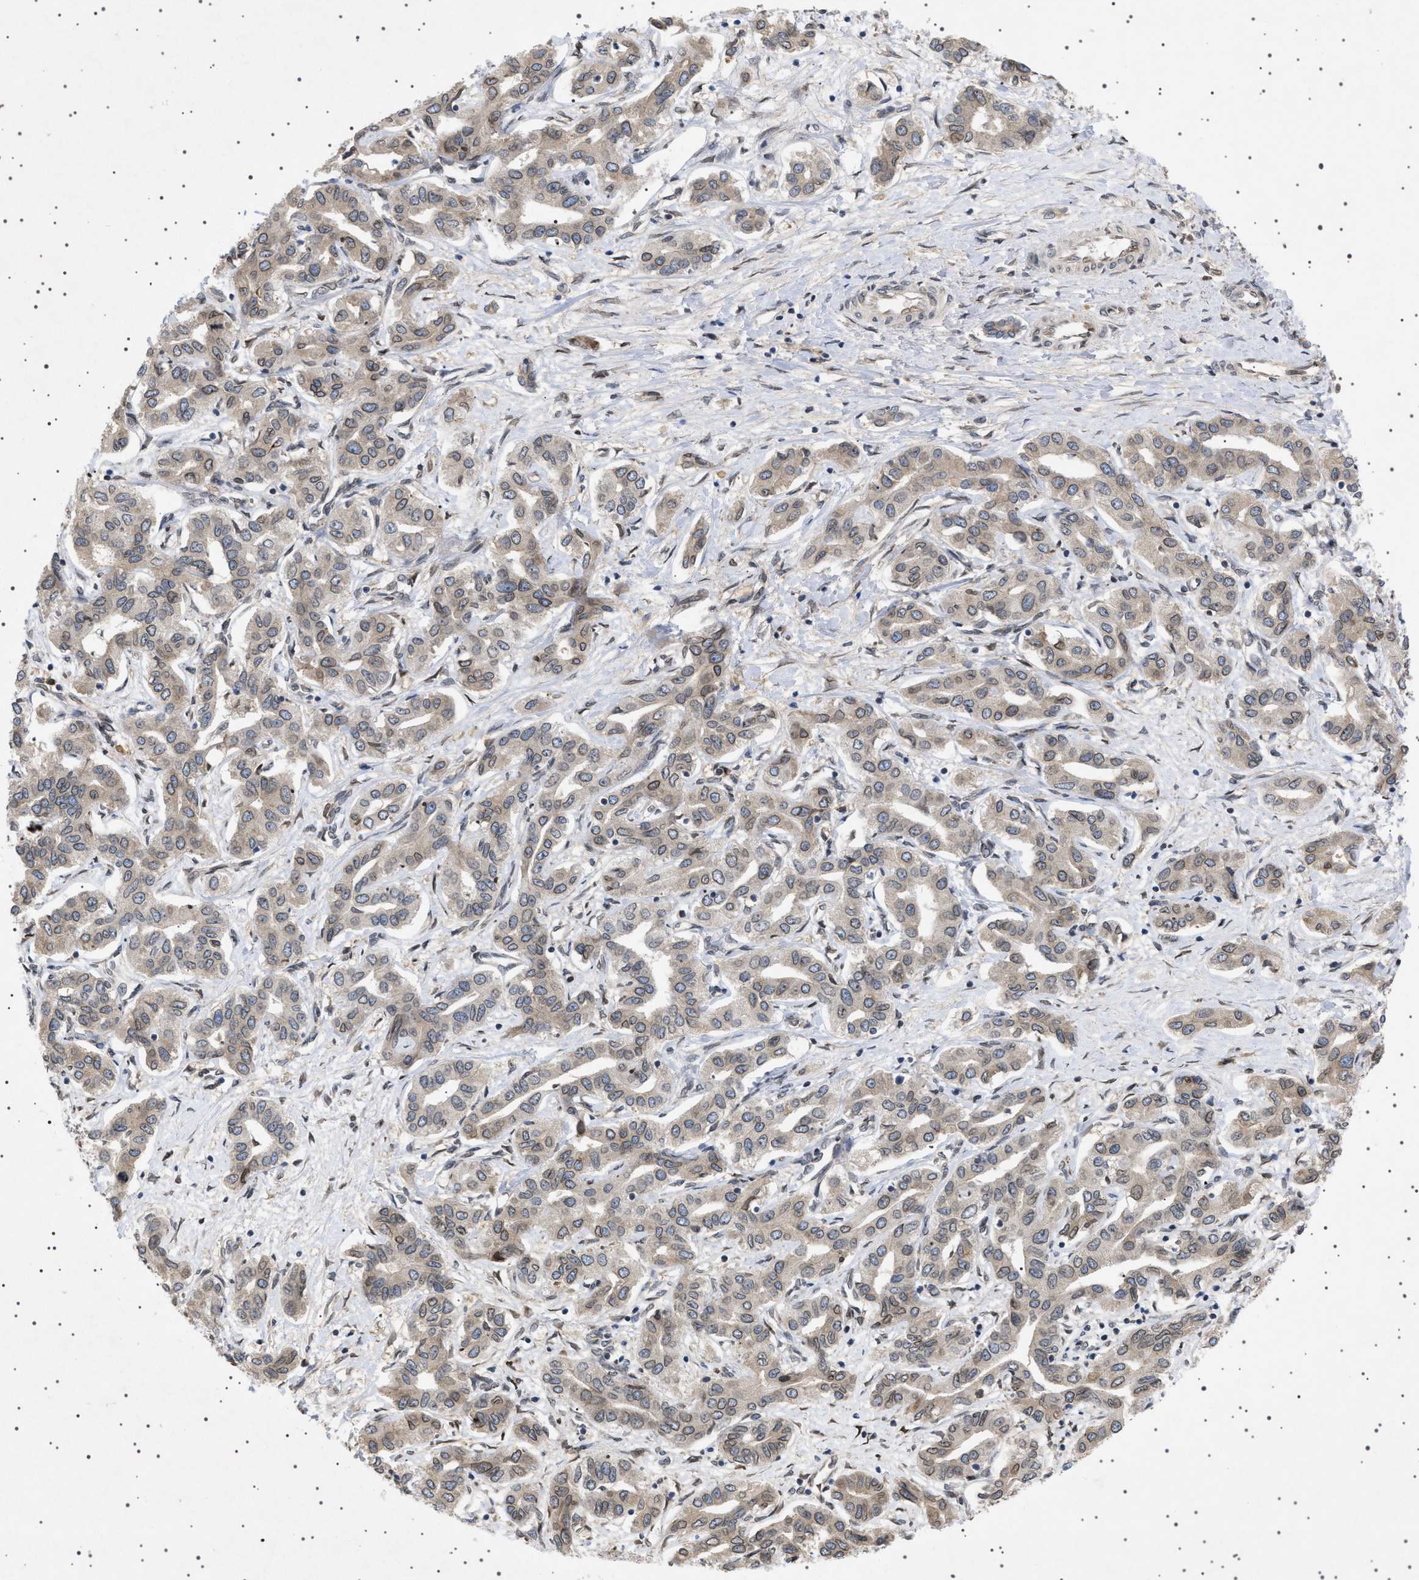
{"staining": {"intensity": "moderate", "quantity": ">75%", "location": "cytoplasmic/membranous,nuclear"}, "tissue": "liver cancer", "cell_type": "Tumor cells", "image_type": "cancer", "snomed": [{"axis": "morphology", "description": "Cholangiocarcinoma"}, {"axis": "topography", "description": "Liver"}], "caption": "Immunohistochemistry (IHC) photomicrograph of neoplastic tissue: liver cancer stained using IHC shows medium levels of moderate protein expression localized specifically in the cytoplasmic/membranous and nuclear of tumor cells, appearing as a cytoplasmic/membranous and nuclear brown color.", "gene": "NUP93", "patient": {"sex": "male", "age": 59}}